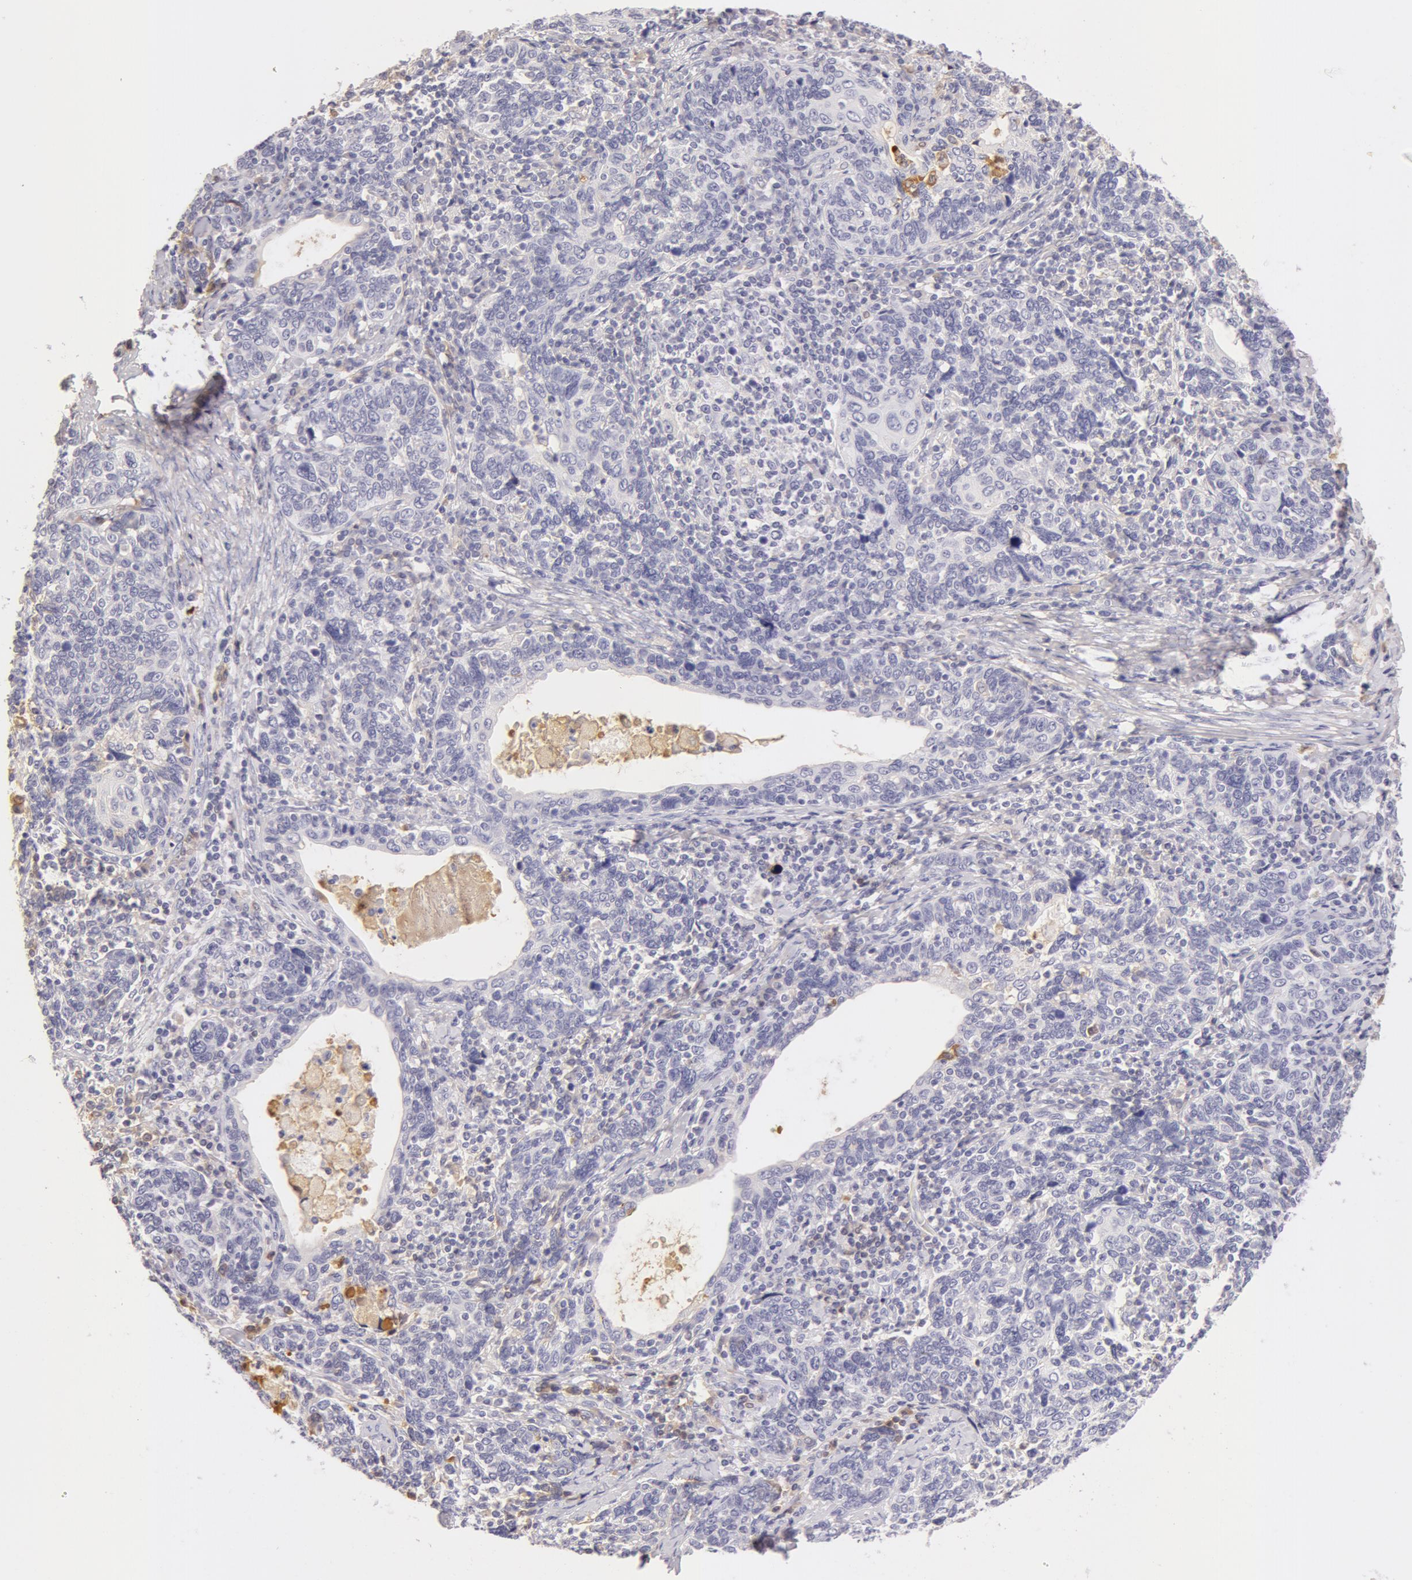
{"staining": {"intensity": "negative", "quantity": "none", "location": "none"}, "tissue": "cervical cancer", "cell_type": "Tumor cells", "image_type": "cancer", "snomed": [{"axis": "morphology", "description": "Squamous cell carcinoma, NOS"}, {"axis": "topography", "description": "Cervix"}], "caption": "Immunohistochemistry (IHC) micrograph of human cervical cancer (squamous cell carcinoma) stained for a protein (brown), which shows no expression in tumor cells.", "gene": "AHSG", "patient": {"sex": "female", "age": 41}}